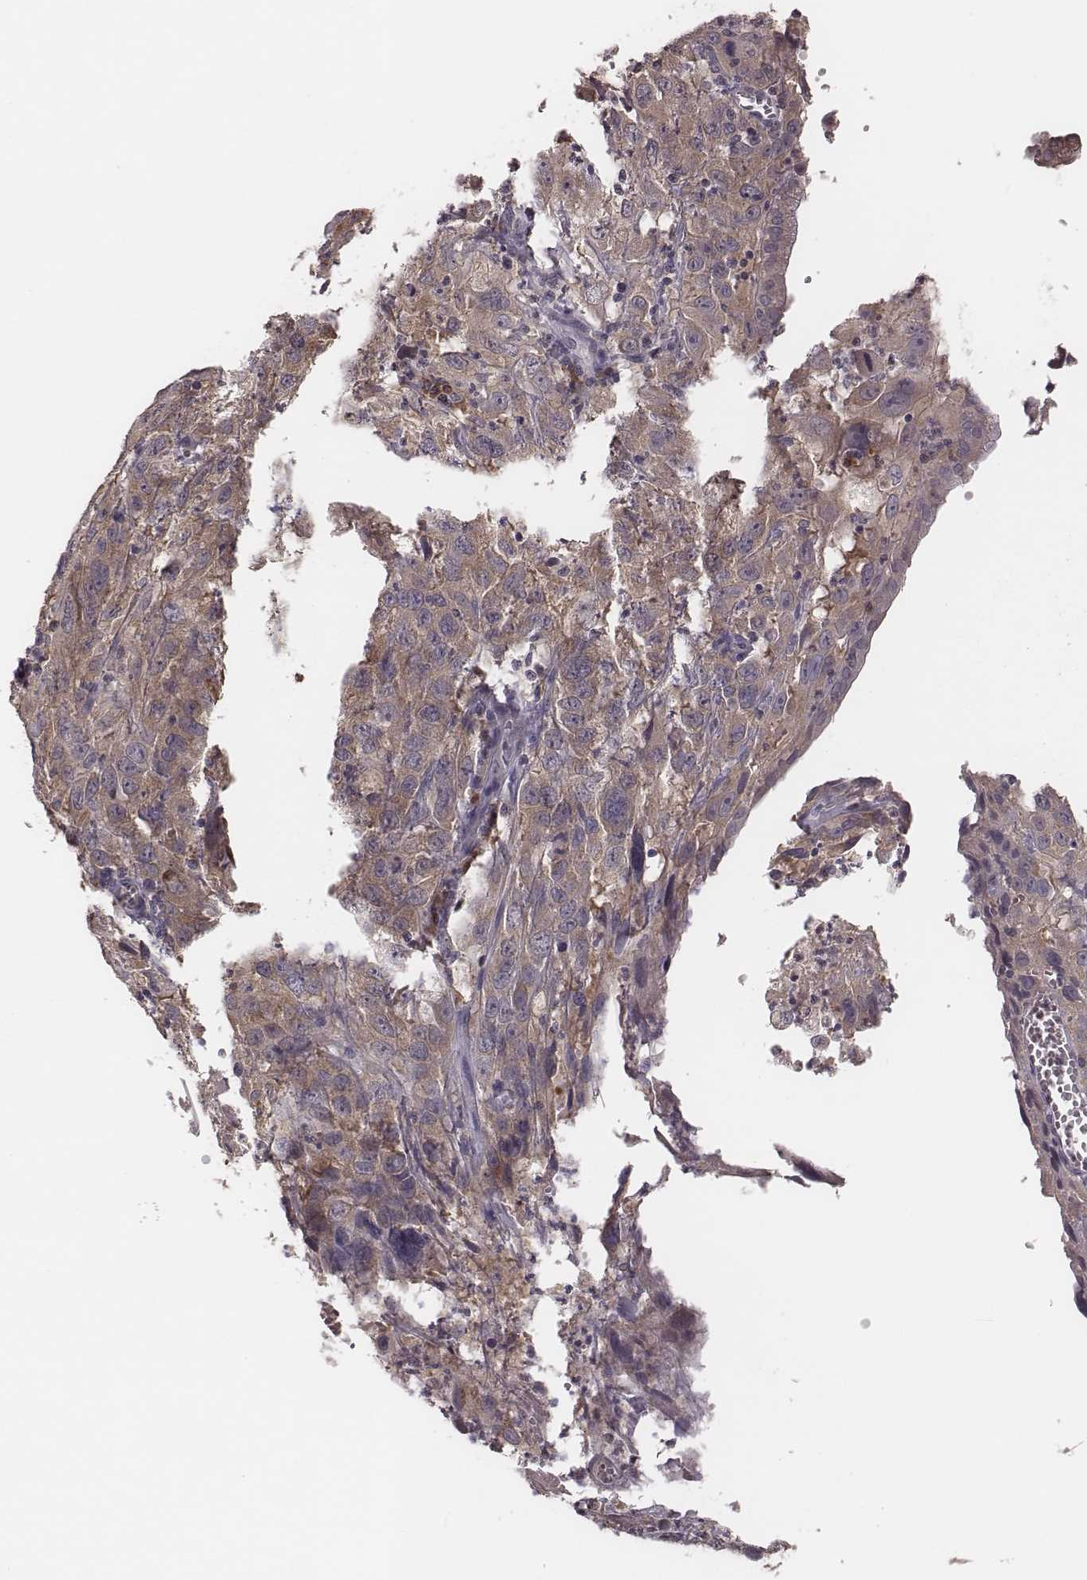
{"staining": {"intensity": "moderate", "quantity": ">75%", "location": "cytoplasmic/membranous"}, "tissue": "cervical cancer", "cell_type": "Tumor cells", "image_type": "cancer", "snomed": [{"axis": "morphology", "description": "Squamous cell carcinoma, NOS"}, {"axis": "topography", "description": "Cervix"}], "caption": "Immunohistochemistry image of human cervical squamous cell carcinoma stained for a protein (brown), which displays medium levels of moderate cytoplasmic/membranous staining in about >75% of tumor cells.", "gene": "P2RX5", "patient": {"sex": "female", "age": 32}}